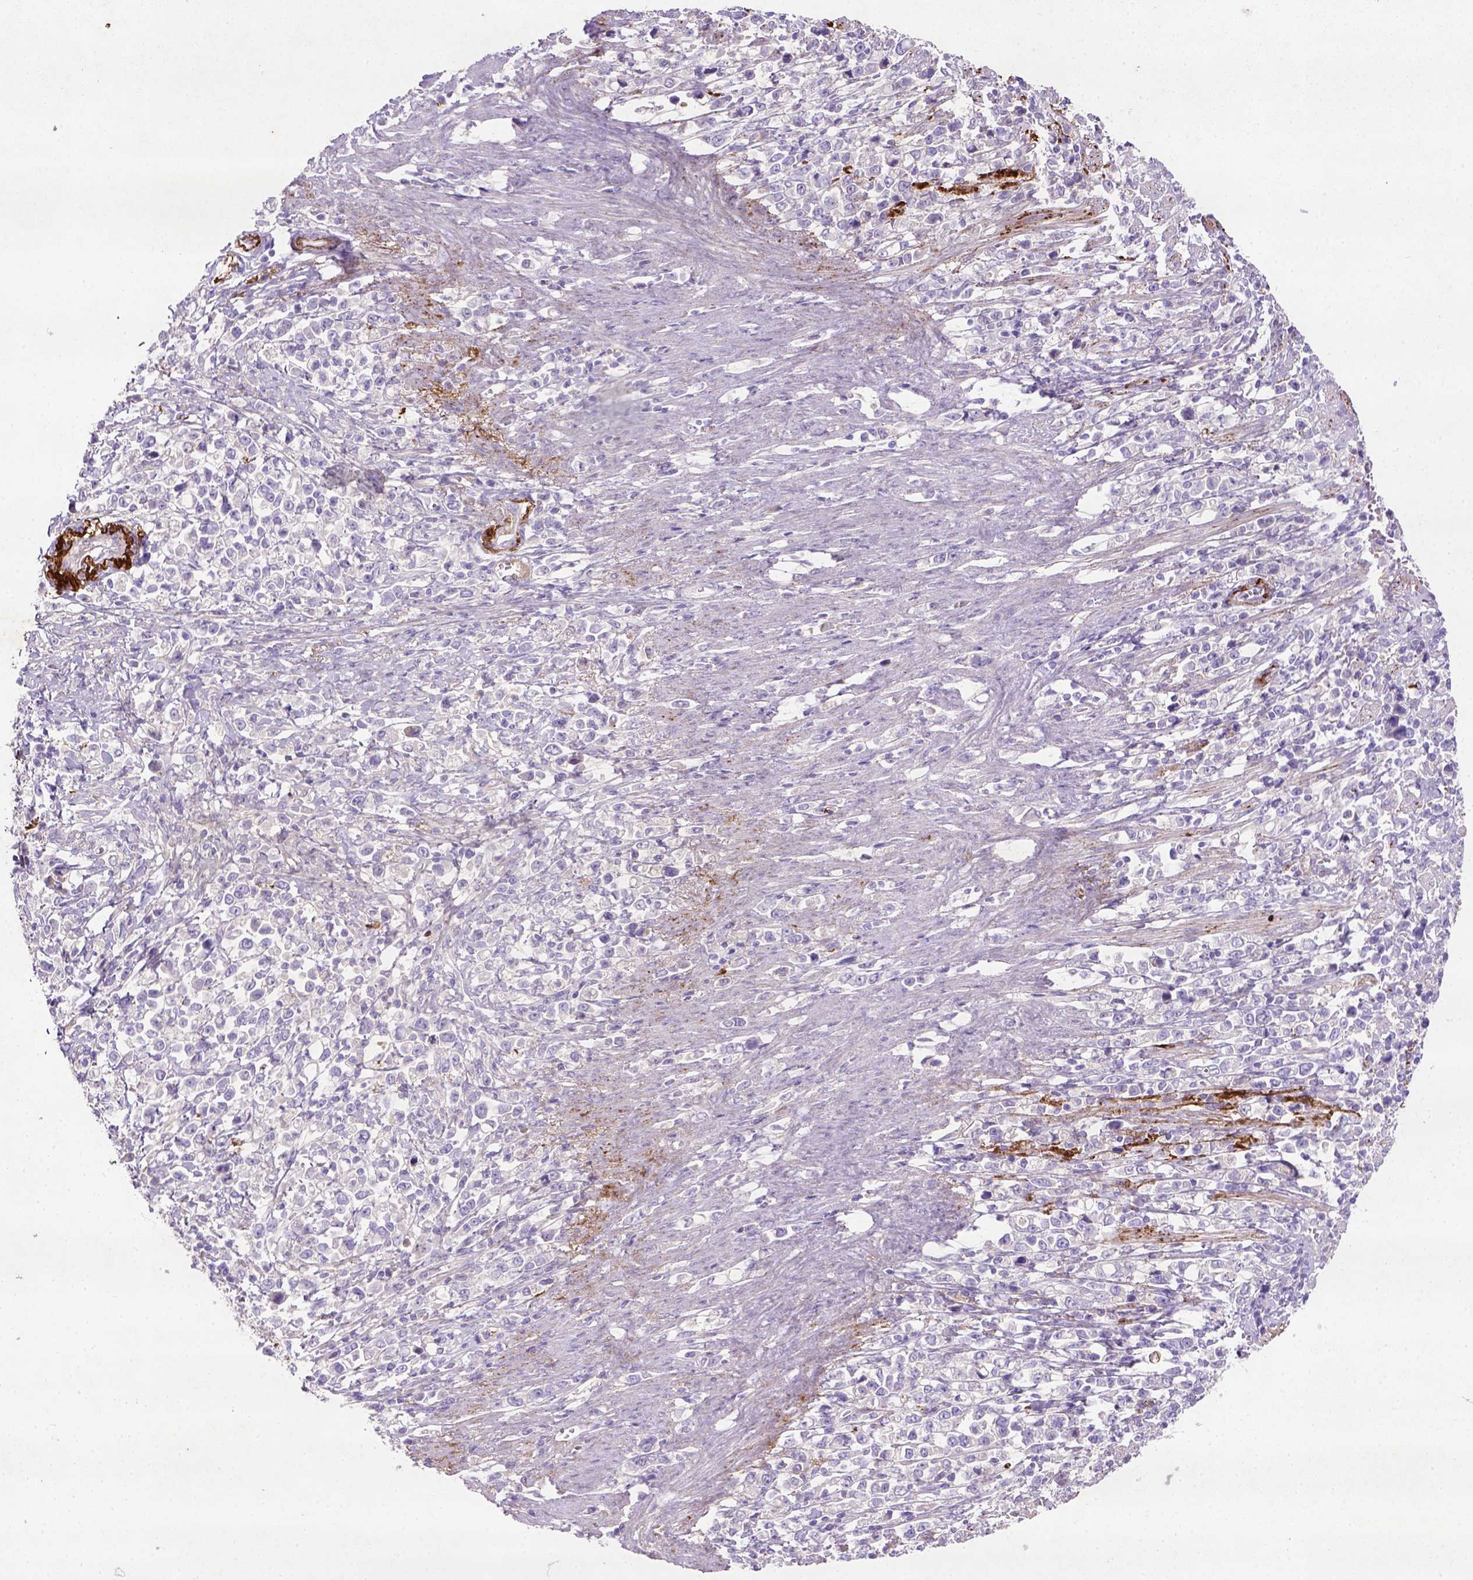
{"staining": {"intensity": "negative", "quantity": "none", "location": "none"}, "tissue": "stomach cancer", "cell_type": "Tumor cells", "image_type": "cancer", "snomed": [{"axis": "morphology", "description": "Adenocarcinoma, NOS"}, {"axis": "topography", "description": "Stomach"}], "caption": "Stomach cancer (adenocarcinoma) stained for a protein using immunohistochemistry (IHC) shows no expression tumor cells.", "gene": "NUDT2", "patient": {"sex": "male", "age": 63}}